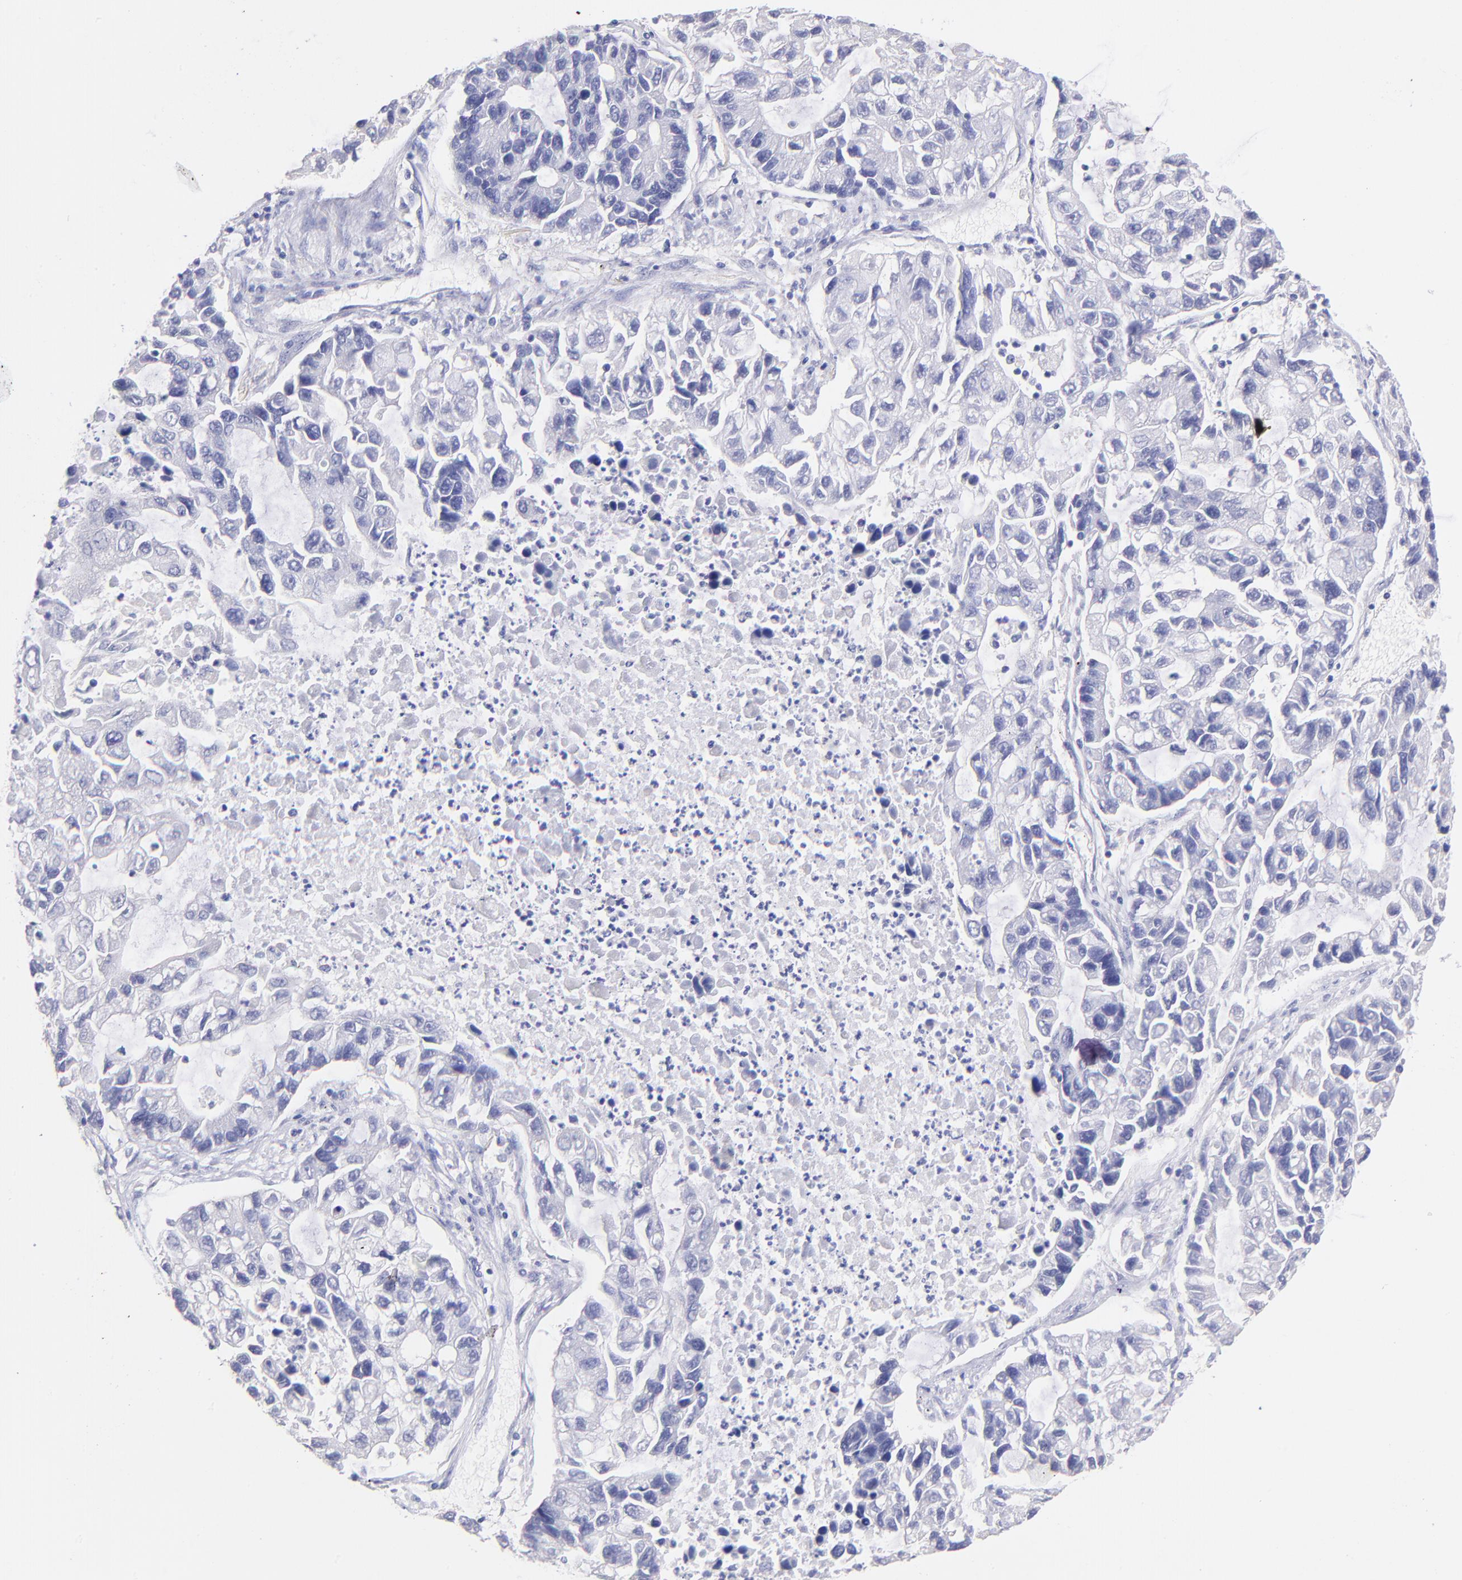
{"staining": {"intensity": "negative", "quantity": "none", "location": "none"}, "tissue": "lung cancer", "cell_type": "Tumor cells", "image_type": "cancer", "snomed": [{"axis": "morphology", "description": "Adenocarcinoma, NOS"}, {"axis": "topography", "description": "Lung"}], "caption": "Lung adenocarcinoma stained for a protein using immunohistochemistry (IHC) shows no positivity tumor cells.", "gene": "RAB3B", "patient": {"sex": "female", "age": 51}}